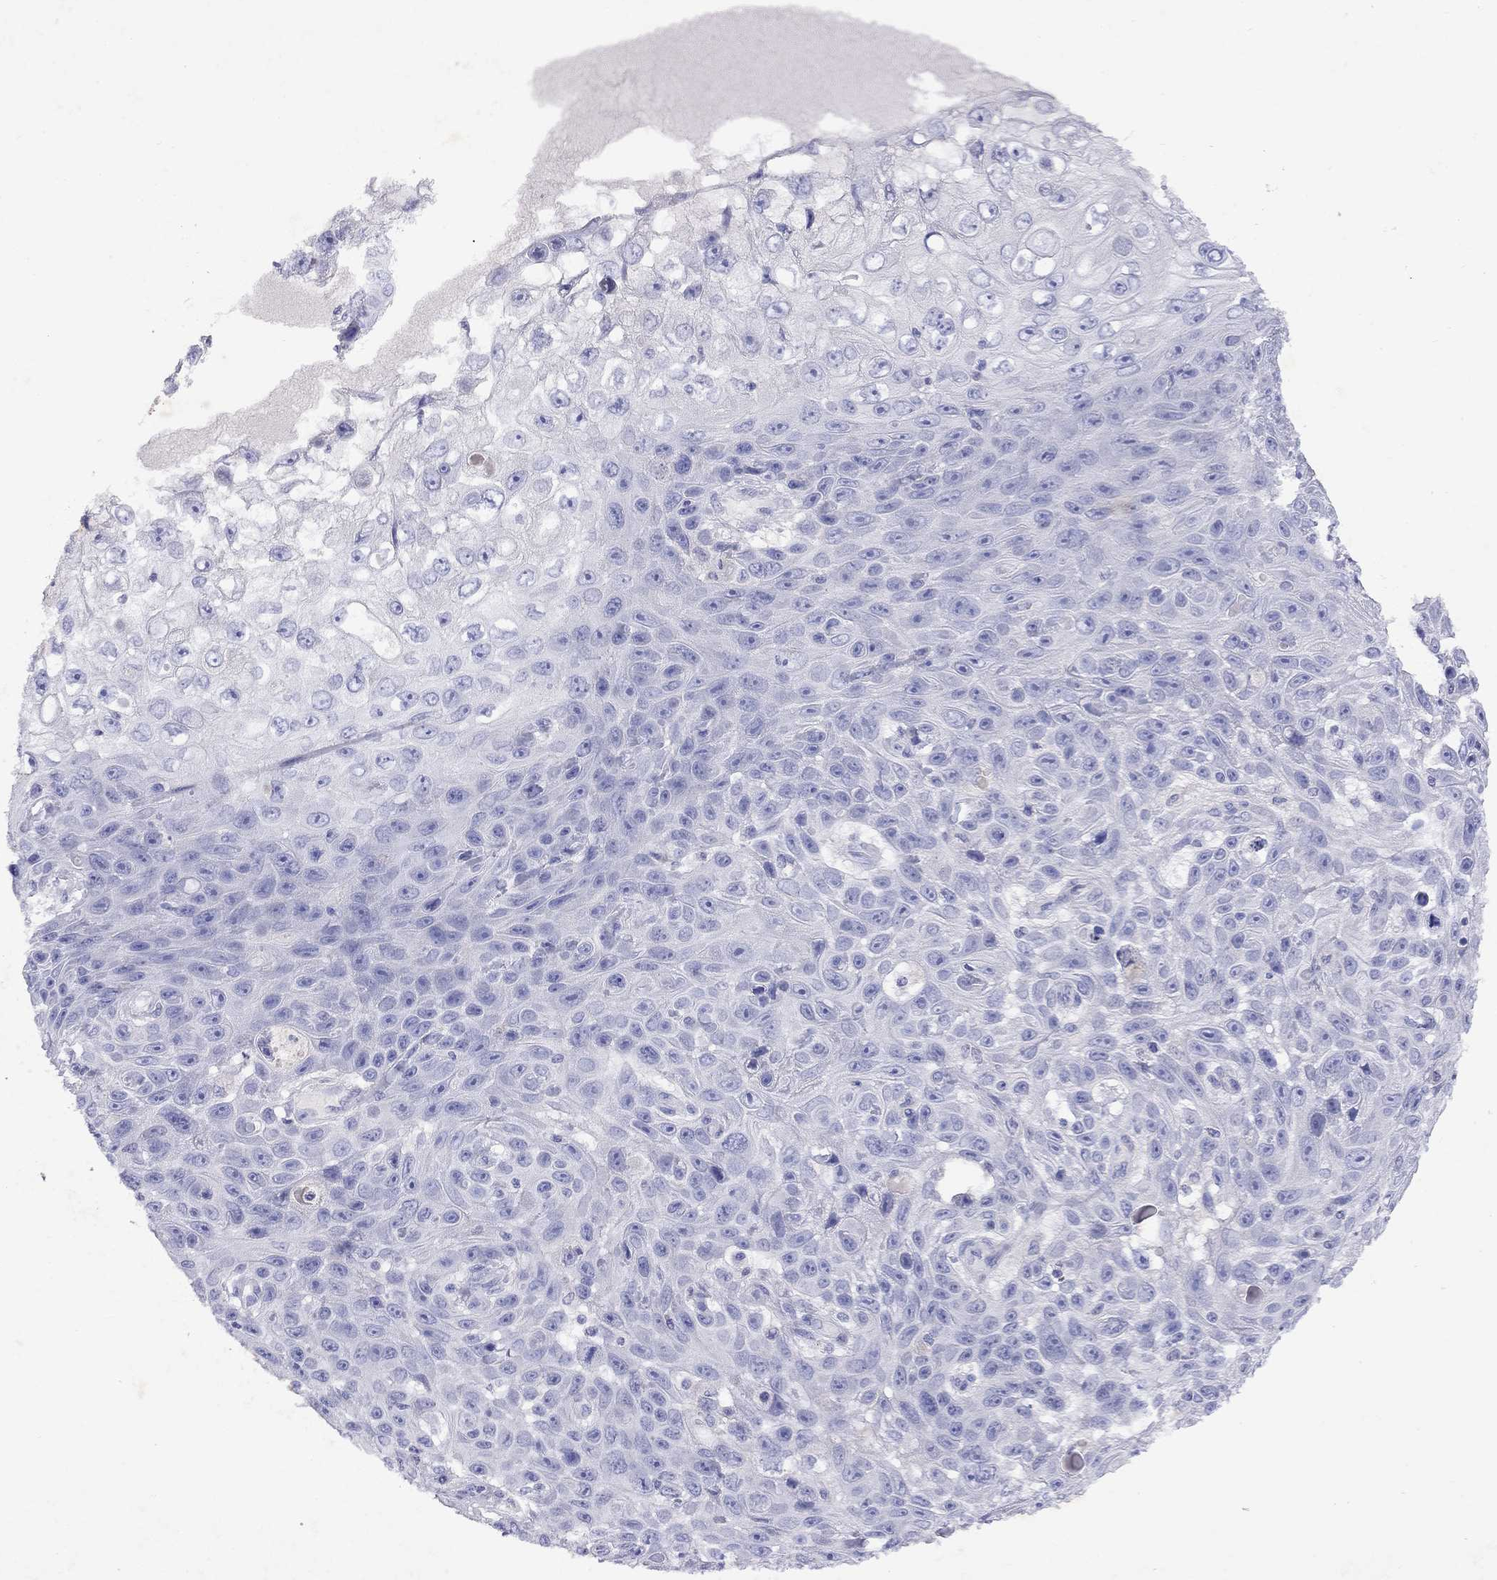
{"staining": {"intensity": "negative", "quantity": "none", "location": "none"}, "tissue": "skin cancer", "cell_type": "Tumor cells", "image_type": "cancer", "snomed": [{"axis": "morphology", "description": "Squamous cell carcinoma, NOS"}, {"axis": "topography", "description": "Skin"}], "caption": "An immunohistochemistry histopathology image of skin cancer is shown. There is no staining in tumor cells of skin cancer.", "gene": "GNAT3", "patient": {"sex": "male", "age": 82}}